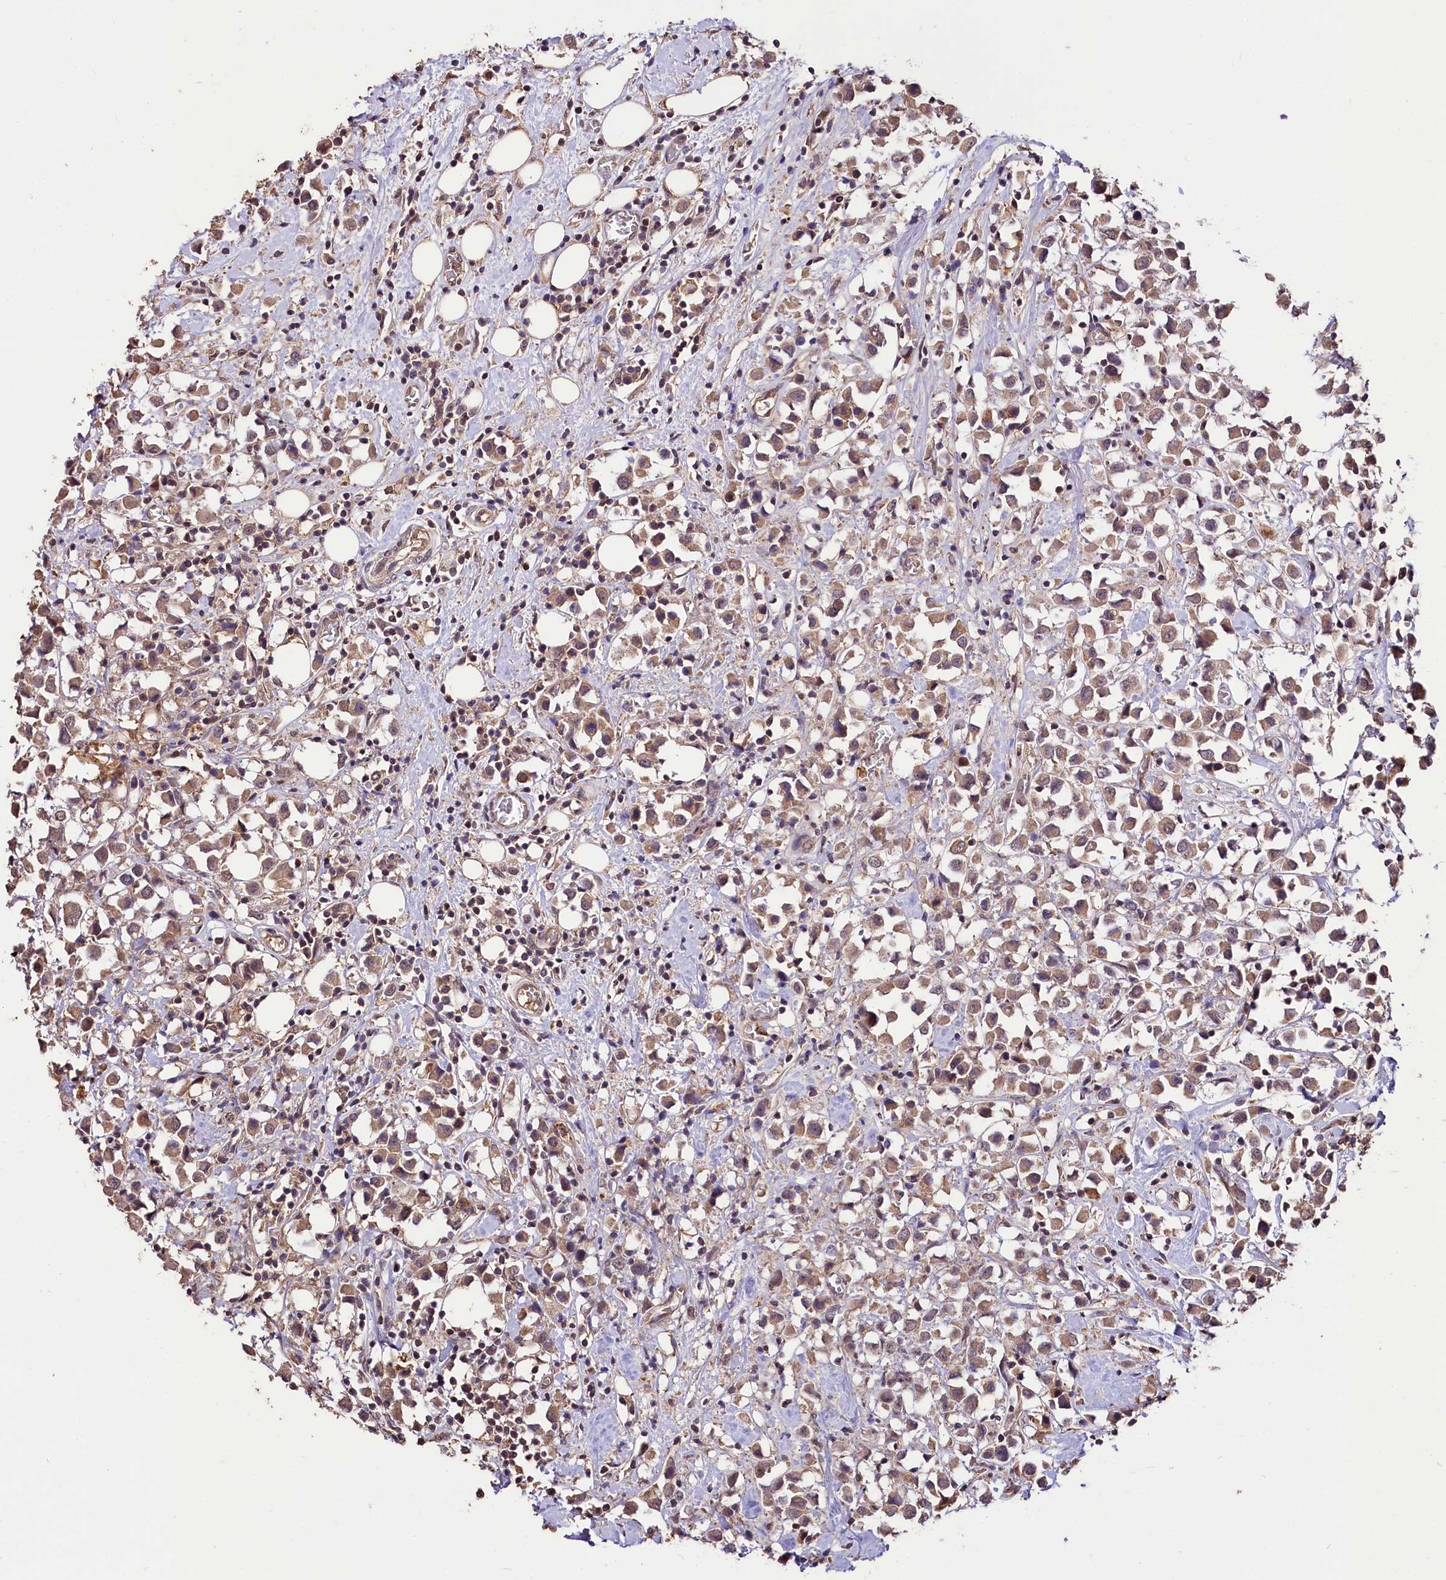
{"staining": {"intensity": "moderate", "quantity": ">75%", "location": "cytoplasmic/membranous"}, "tissue": "breast cancer", "cell_type": "Tumor cells", "image_type": "cancer", "snomed": [{"axis": "morphology", "description": "Duct carcinoma"}, {"axis": "topography", "description": "Breast"}], "caption": "Protein staining of breast intraductal carcinoma tissue exhibits moderate cytoplasmic/membranous positivity in about >75% of tumor cells. The staining was performed using DAB (3,3'-diaminobenzidine) to visualize the protein expression in brown, while the nuclei were stained in blue with hematoxylin (Magnification: 20x).", "gene": "KLRB1", "patient": {"sex": "female", "age": 61}}